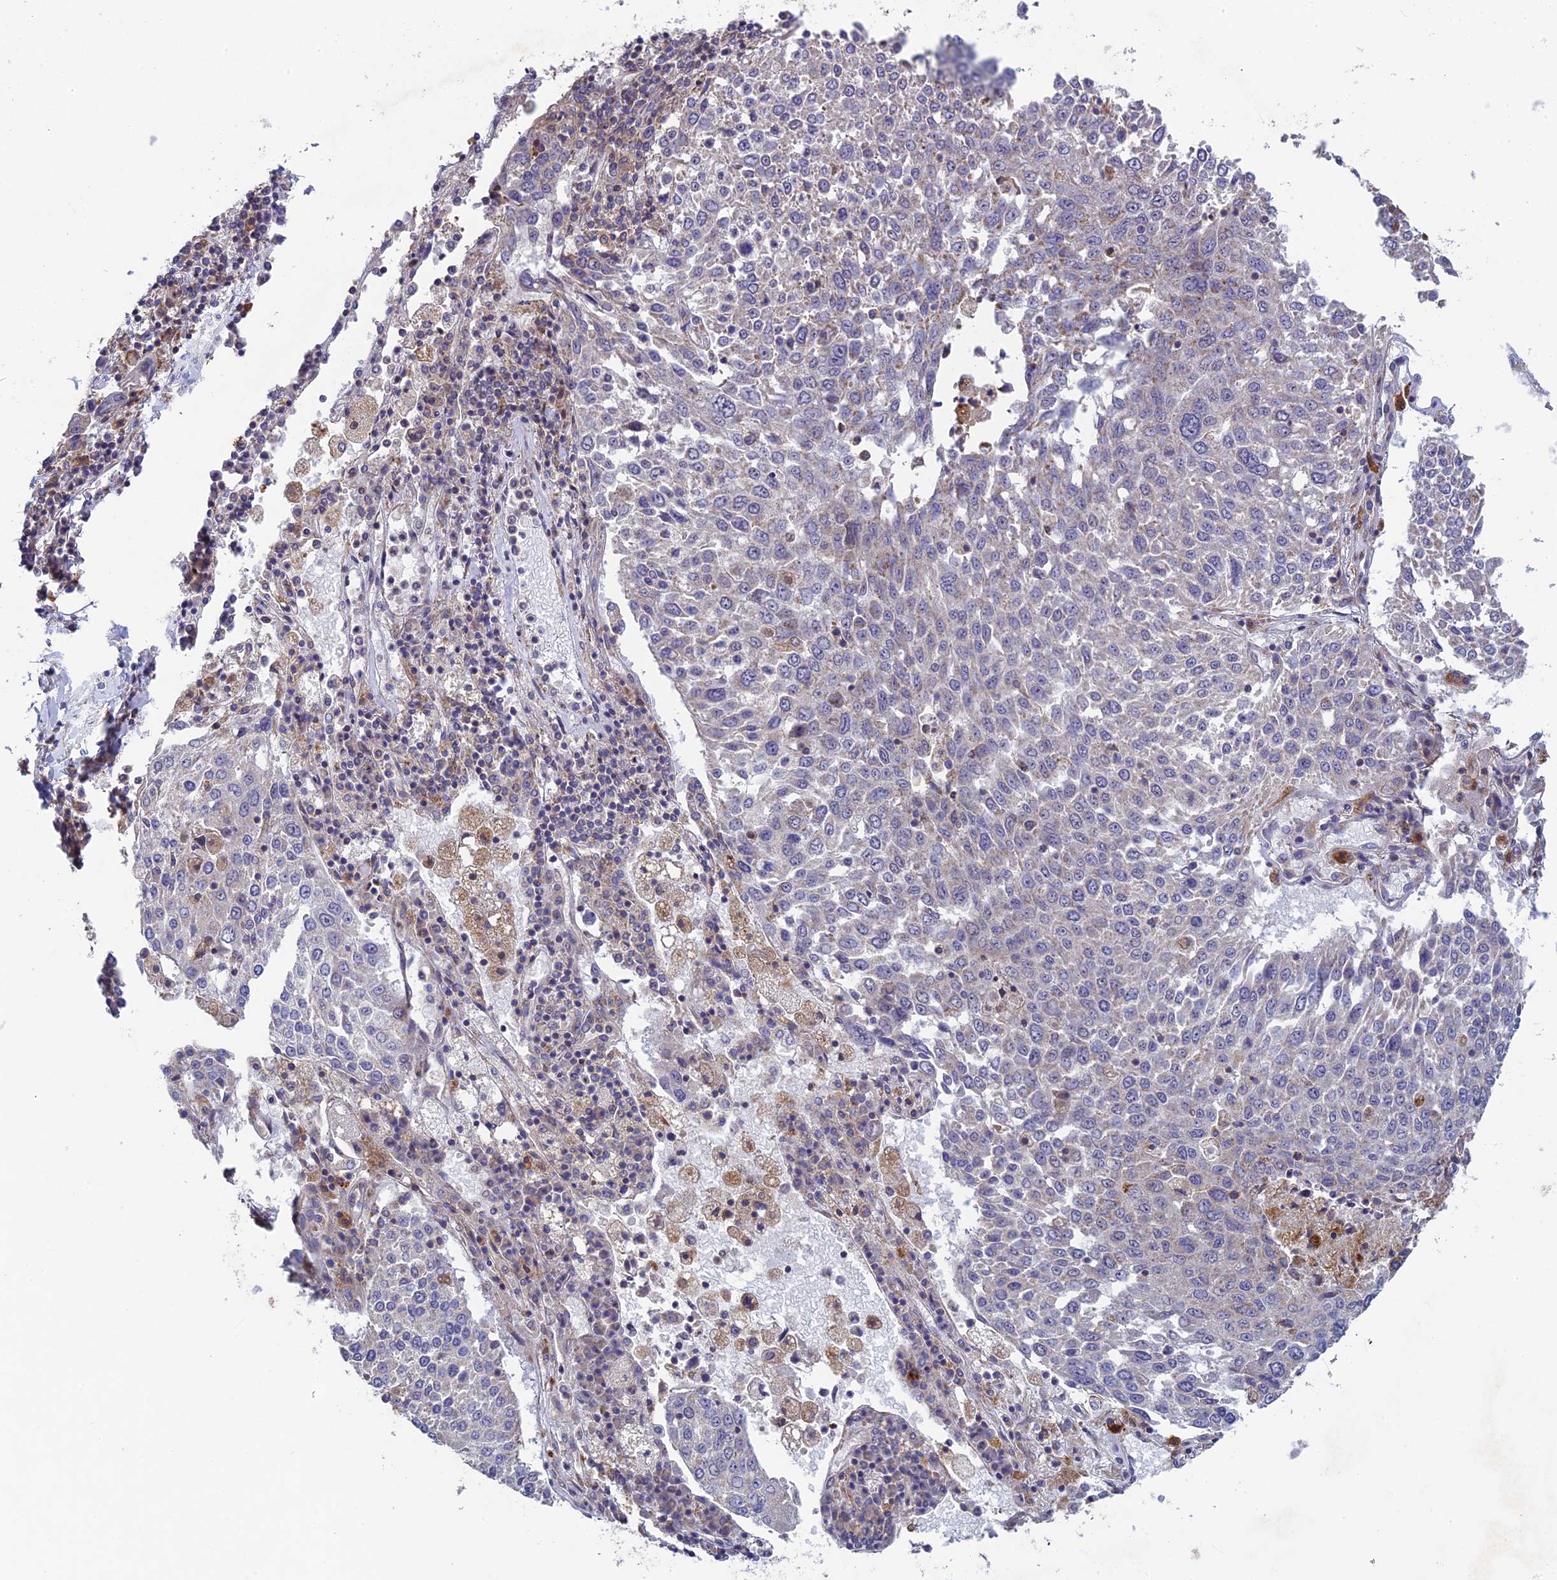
{"staining": {"intensity": "negative", "quantity": "none", "location": "none"}, "tissue": "lung cancer", "cell_type": "Tumor cells", "image_type": "cancer", "snomed": [{"axis": "morphology", "description": "Squamous cell carcinoma, NOS"}, {"axis": "topography", "description": "Lung"}], "caption": "The micrograph demonstrates no staining of tumor cells in lung cancer (squamous cell carcinoma).", "gene": "BLTP2", "patient": {"sex": "male", "age": 65}}